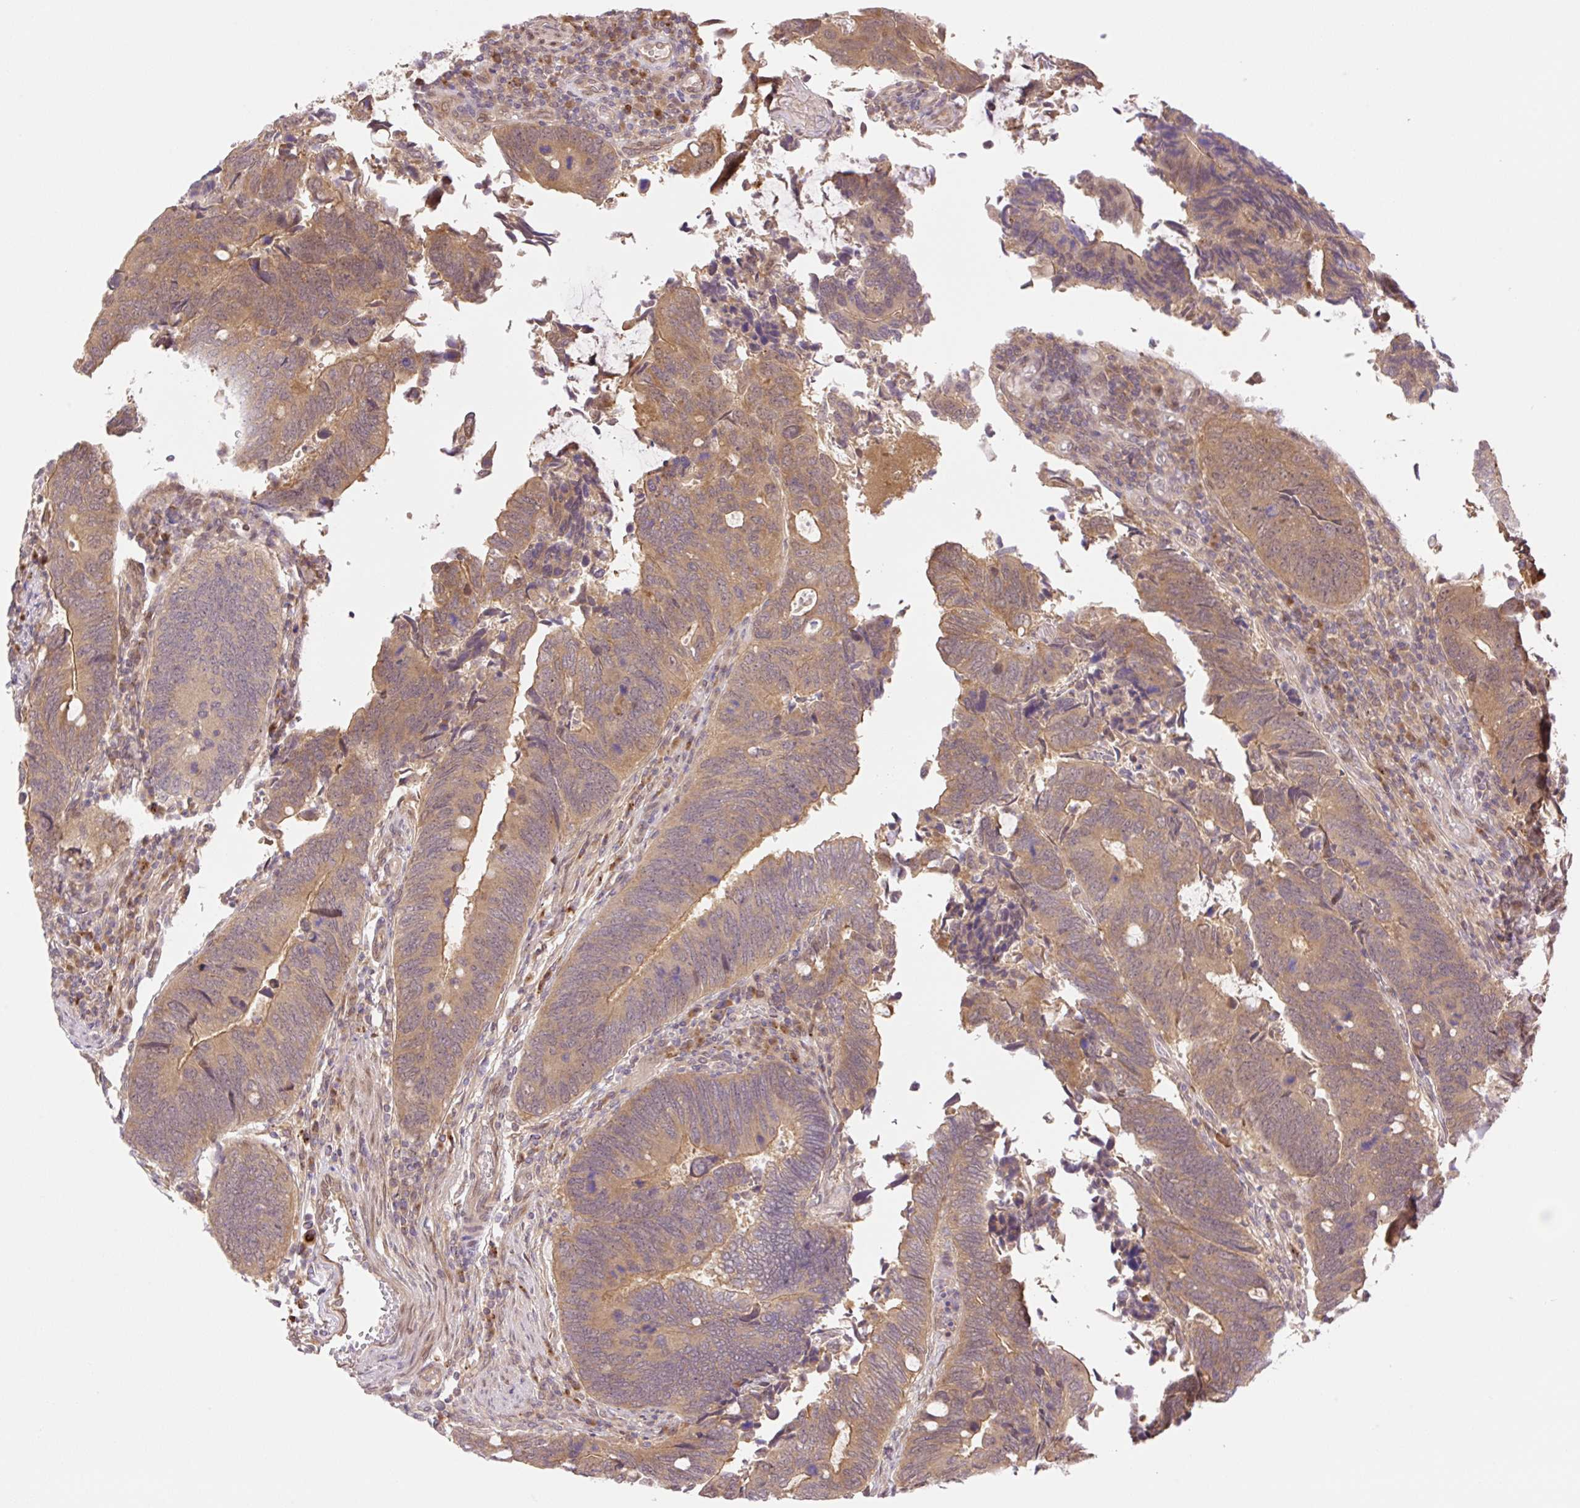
{"staining": {"intensity": "moderate", "quantity": ">75%", "location": "cytoplasmic/membranous"}, "tissue": "colorectal cancer", "cell_type": "Tumor cells", "image_type": "cancer", "snomed": [{"axis": "morphology", "description": "Adenocarcinoma, NOS"}, {"axis": "topography", "description": "Colon"}], "caption": "A brown stain highlights moderate cytoplasmic/membranous staining of a protein in adenocarcinoma (colorectal) tumor cells. (Stains: DAB in brown, nuclei in blue, Microscopy: brightfield microscopy at high magnification).", "gene": "VPS25", "patient": {"sex": "male", "age": 87}}